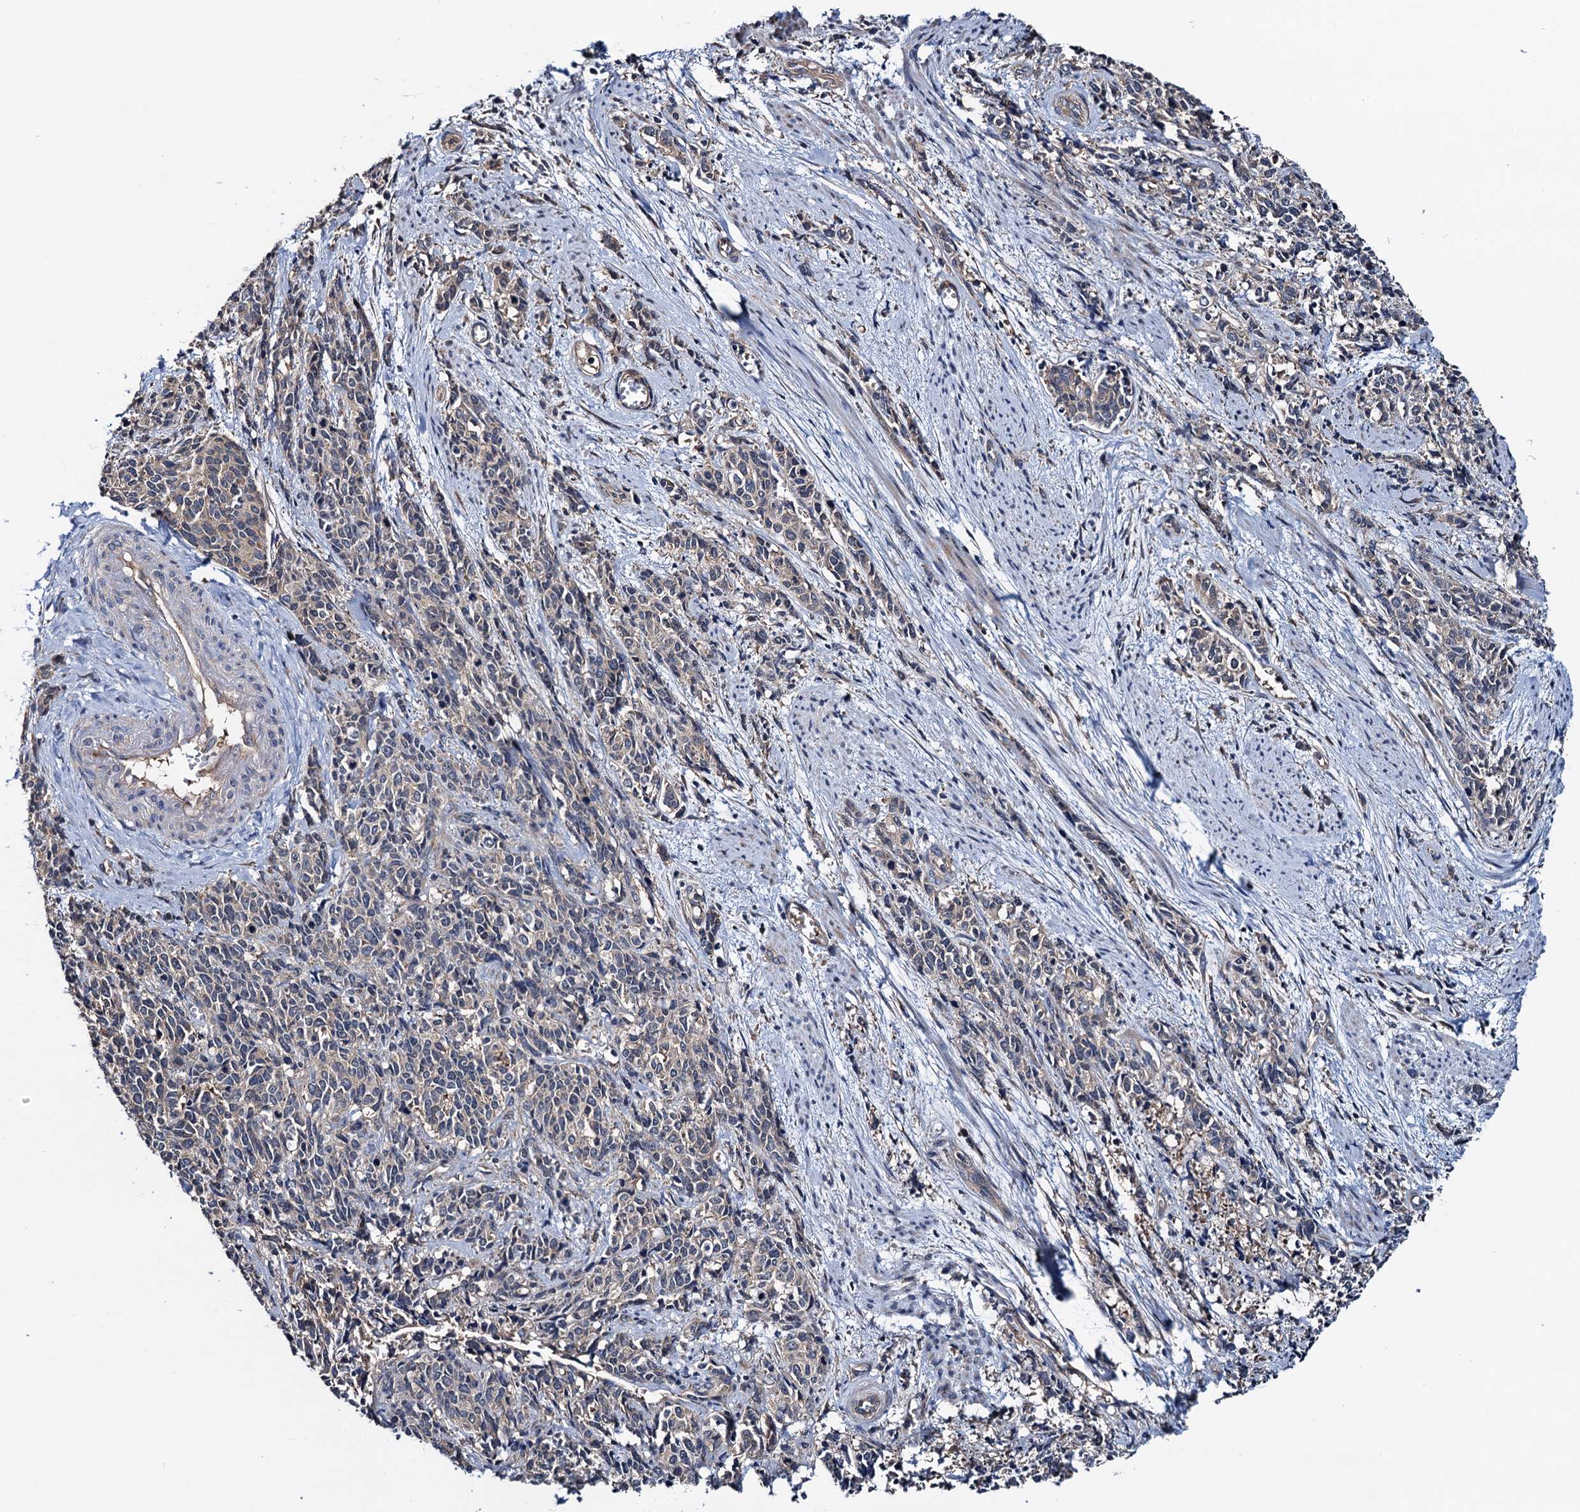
{"staining": {"intensity": "negative", "quantity": "none", "location": "none"}, "tissue": "cervical cancer", "cell_type": "Tumor cells", "image_type": "cancer", "snomed": [{"axis": "morphology", "description": "Squamous cell carcinoma, NOS"}, {"axis": "topography", "description": "Cervix"}], "caption": "Immunohistochemistry histopathology image of neoplastic tissue: human cervical cancer stained with DAB (3,3'-diaminobenzidine) demonstrates no significant protein expression in tumor cells.", "gene": "TRMT112", "patient": {"sex": "female", "age": 60}}